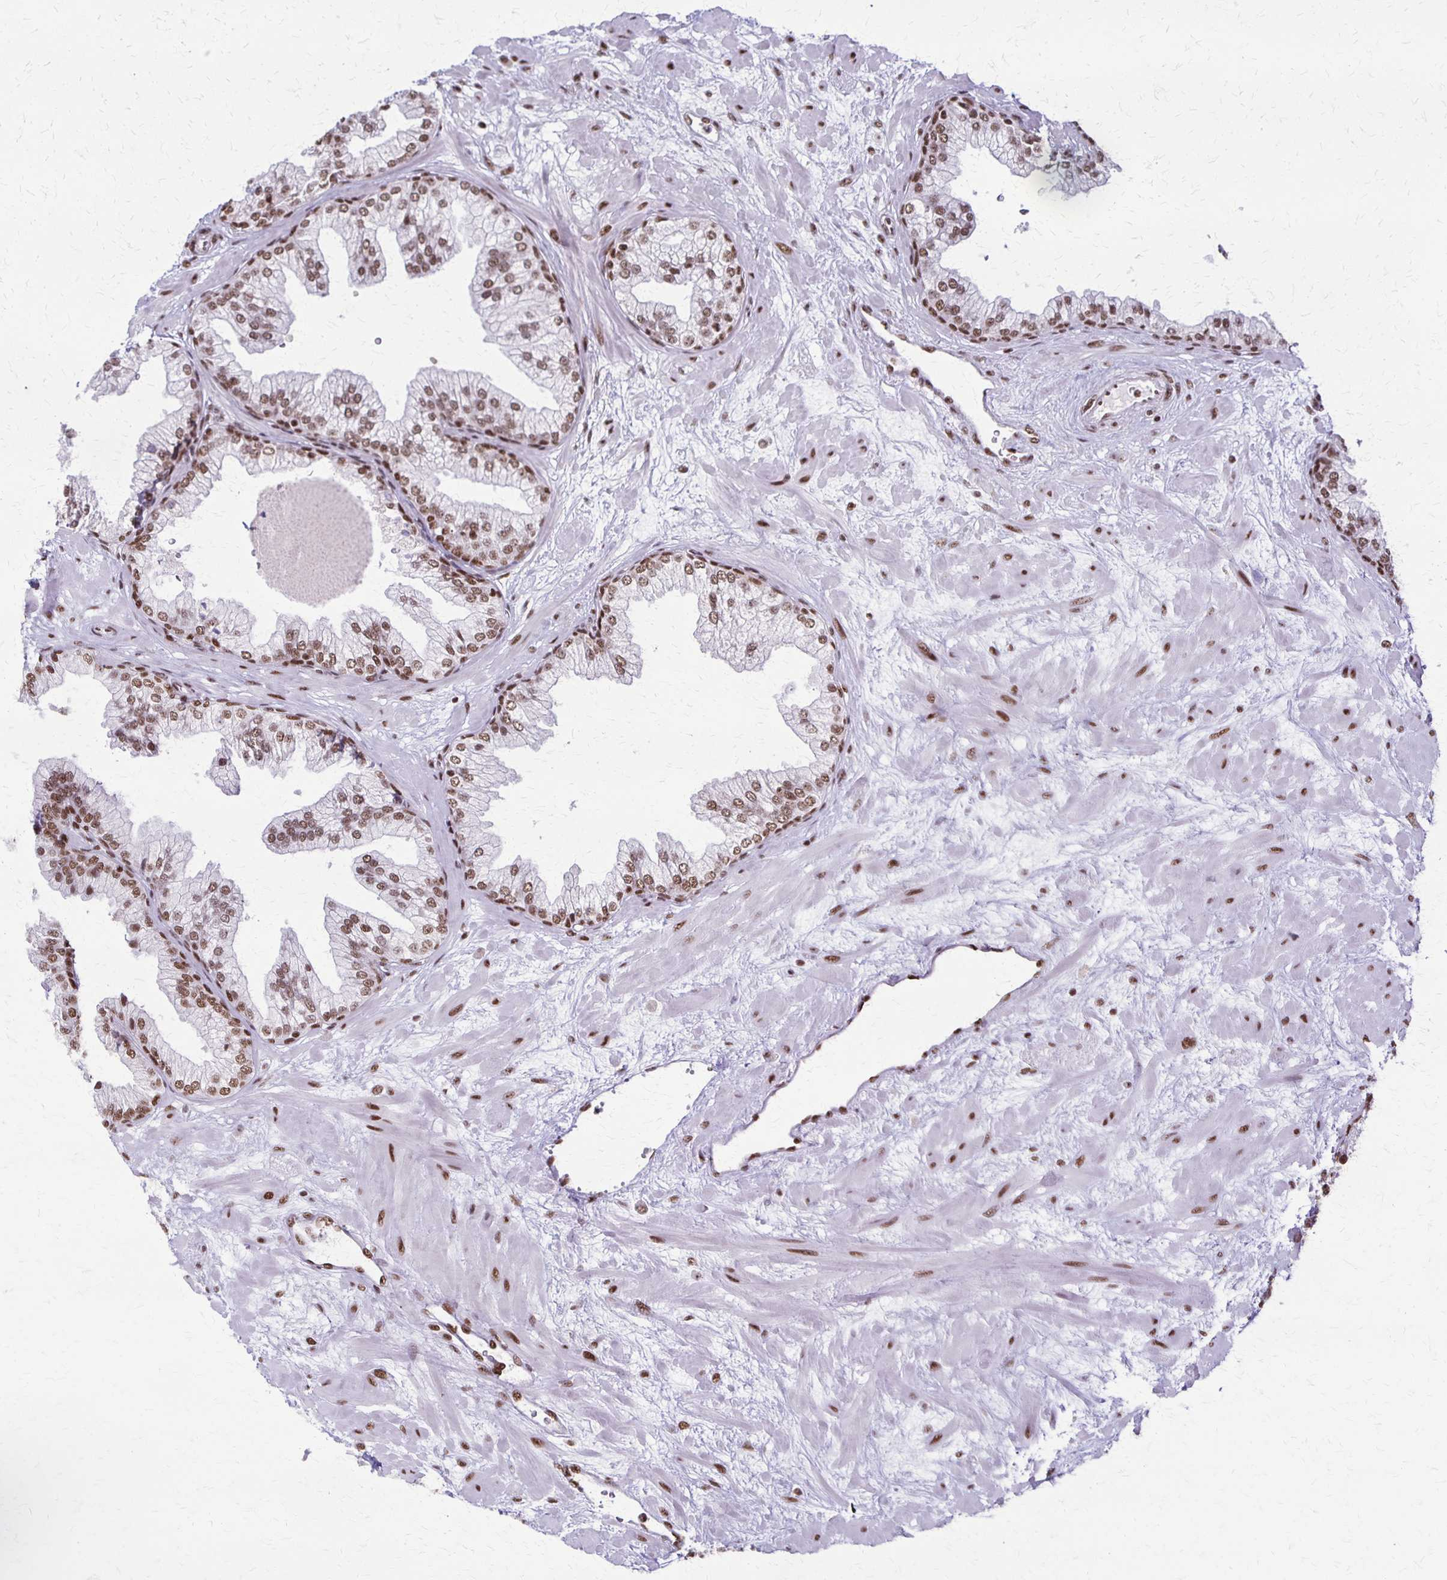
{"staining": {"intensity": "strong", "quantity": ">75%", "location": "nuclear"}, "tissue": "prostate", "cell_type": "Glandular cells", "image_type": "normal", "snomed": [{"axis": "morphology", "description": "Normal tissue, NOS"}, {"axis": "topography", "description": "Prostate"}, {"axis": "topography", "description": "Peripheral nerve tissue"}], "caption": "High-magnification brightfield microscopy of normal prostate stained with DAB (3,3'-diaminobenzidine) (brown) and counterstained with hematoxylin (blue). glandular cells exhibit strong nuclear staining is present in approximately>75% of cells.", "gene": "XRCC6", "patient": {"sex": "male", "age": 61}}